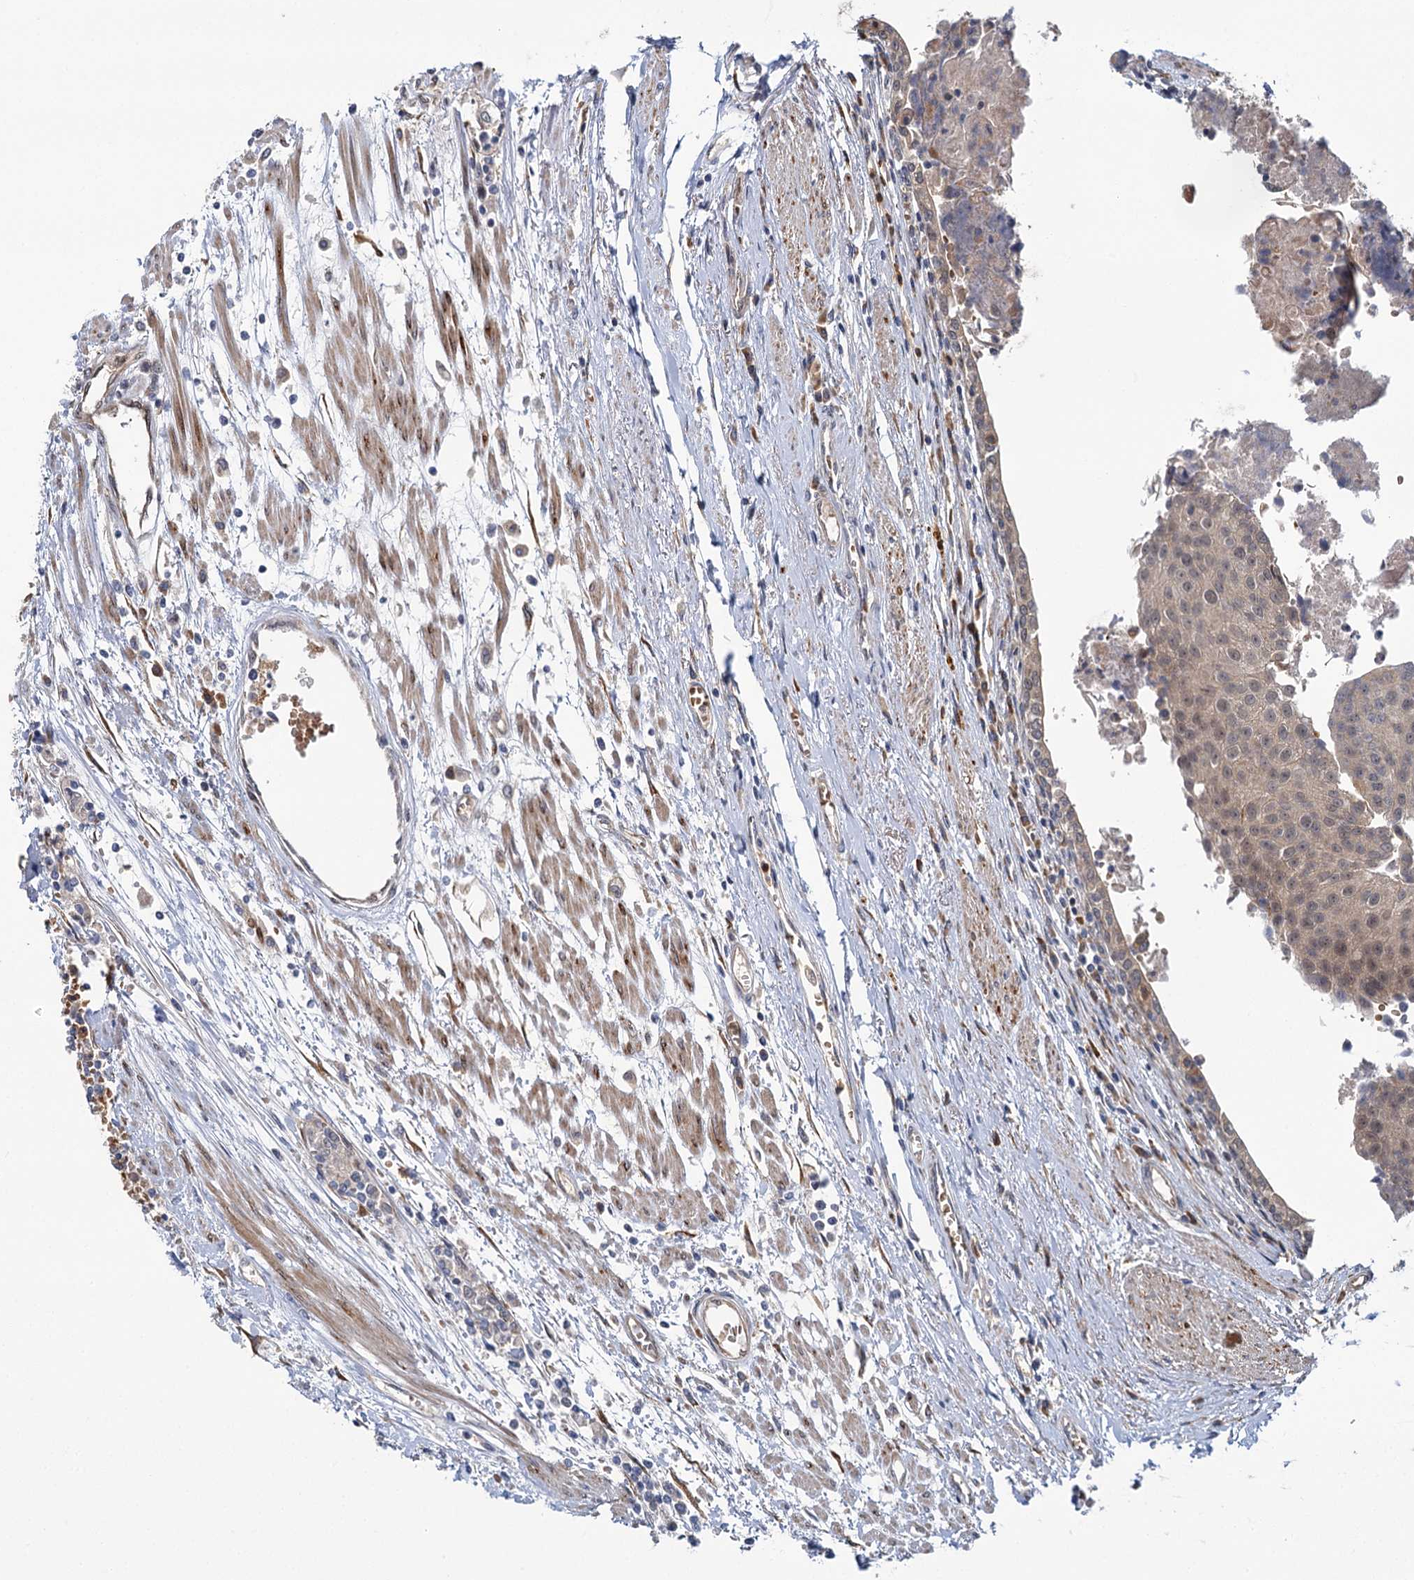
{"staining": {"intensity": "weak", "quantity": "<25%", "location": "cytoplasmic/membranous,nuclear"}, "tissue": "urothelial cancer", "cell_type": "Tumor cells", "image_type": "cancer", "snomed": [{"axis": "morphology", "description": "Urothelial carcinoma, High grade"}, {"axis": "topography", "description": "Urinary bladder"}], "caption": "There is no significant positivity in tumor cells of urothelial carcinoma (high-grade). (Stains: DAB (3,3'-diaminobenzidine) immunohistochemistry (IHC) with hematoxylin counter stain, Microscopy: brightfield microscopy at high magnification).", "gene": "APBA2", "patient": {"sex": "female", "age": 85}}